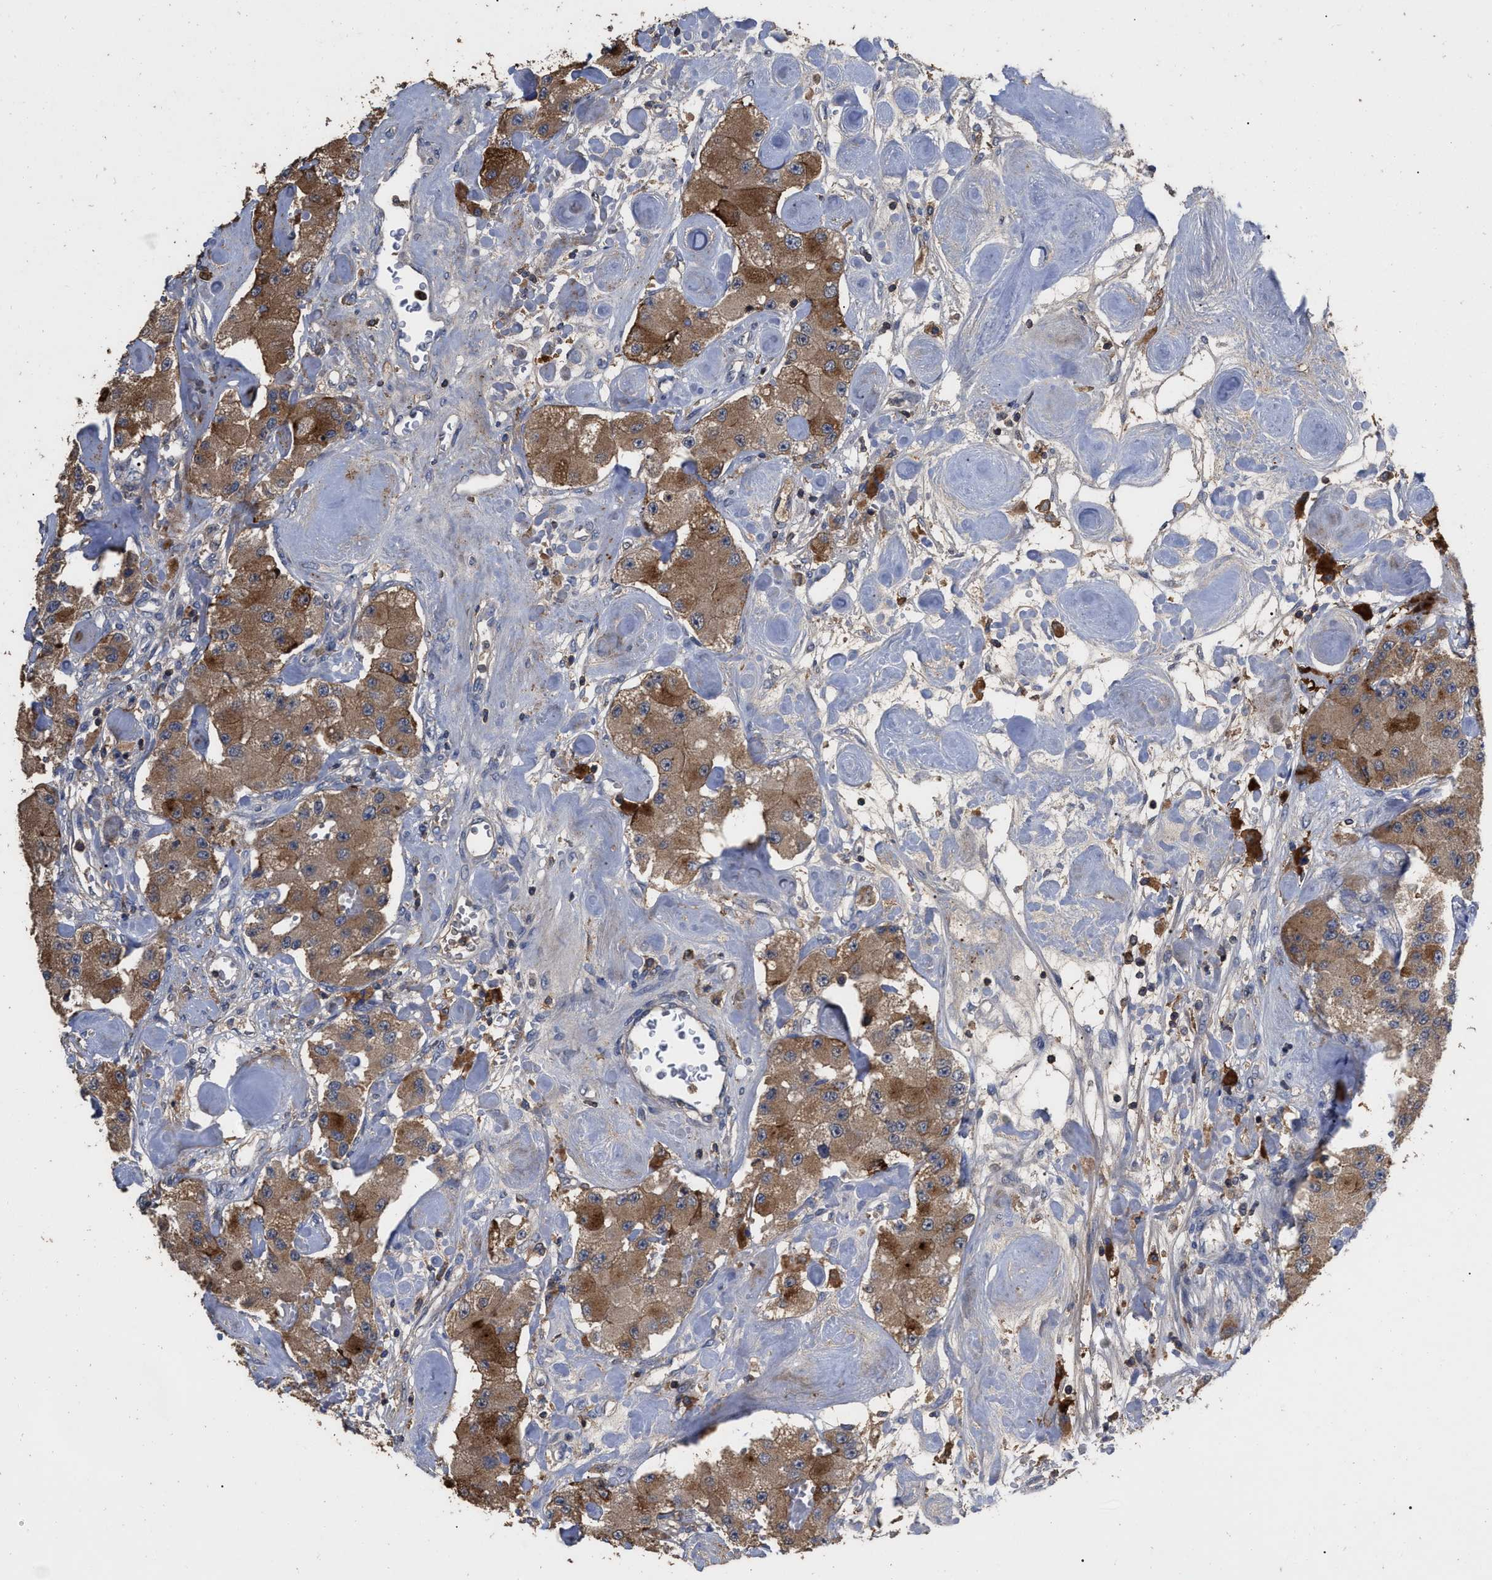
{"staining": {"intensity": "moderate", "quantity": ">75%", "location": "cytoplasmic/membranous"}, "tissue": "carcinoid", "cell_type": "Tumor cells", "image_type": "cancer", "snomed": [{"axis": "morphology", "description": "Carcinoid, malignant, NOS"}, {"axis": "topography", "description": "Pancreas"}], "caption": "Immunohistochemical staining of carcinoid reveals moderate cytoplasmic/membranous protein expression in about >75% of tumor cells. (DAB IHC with brightfield microscopy, high magnification).", "gene": "GPR179", "patient": {"sex": "male", "age": 41}}